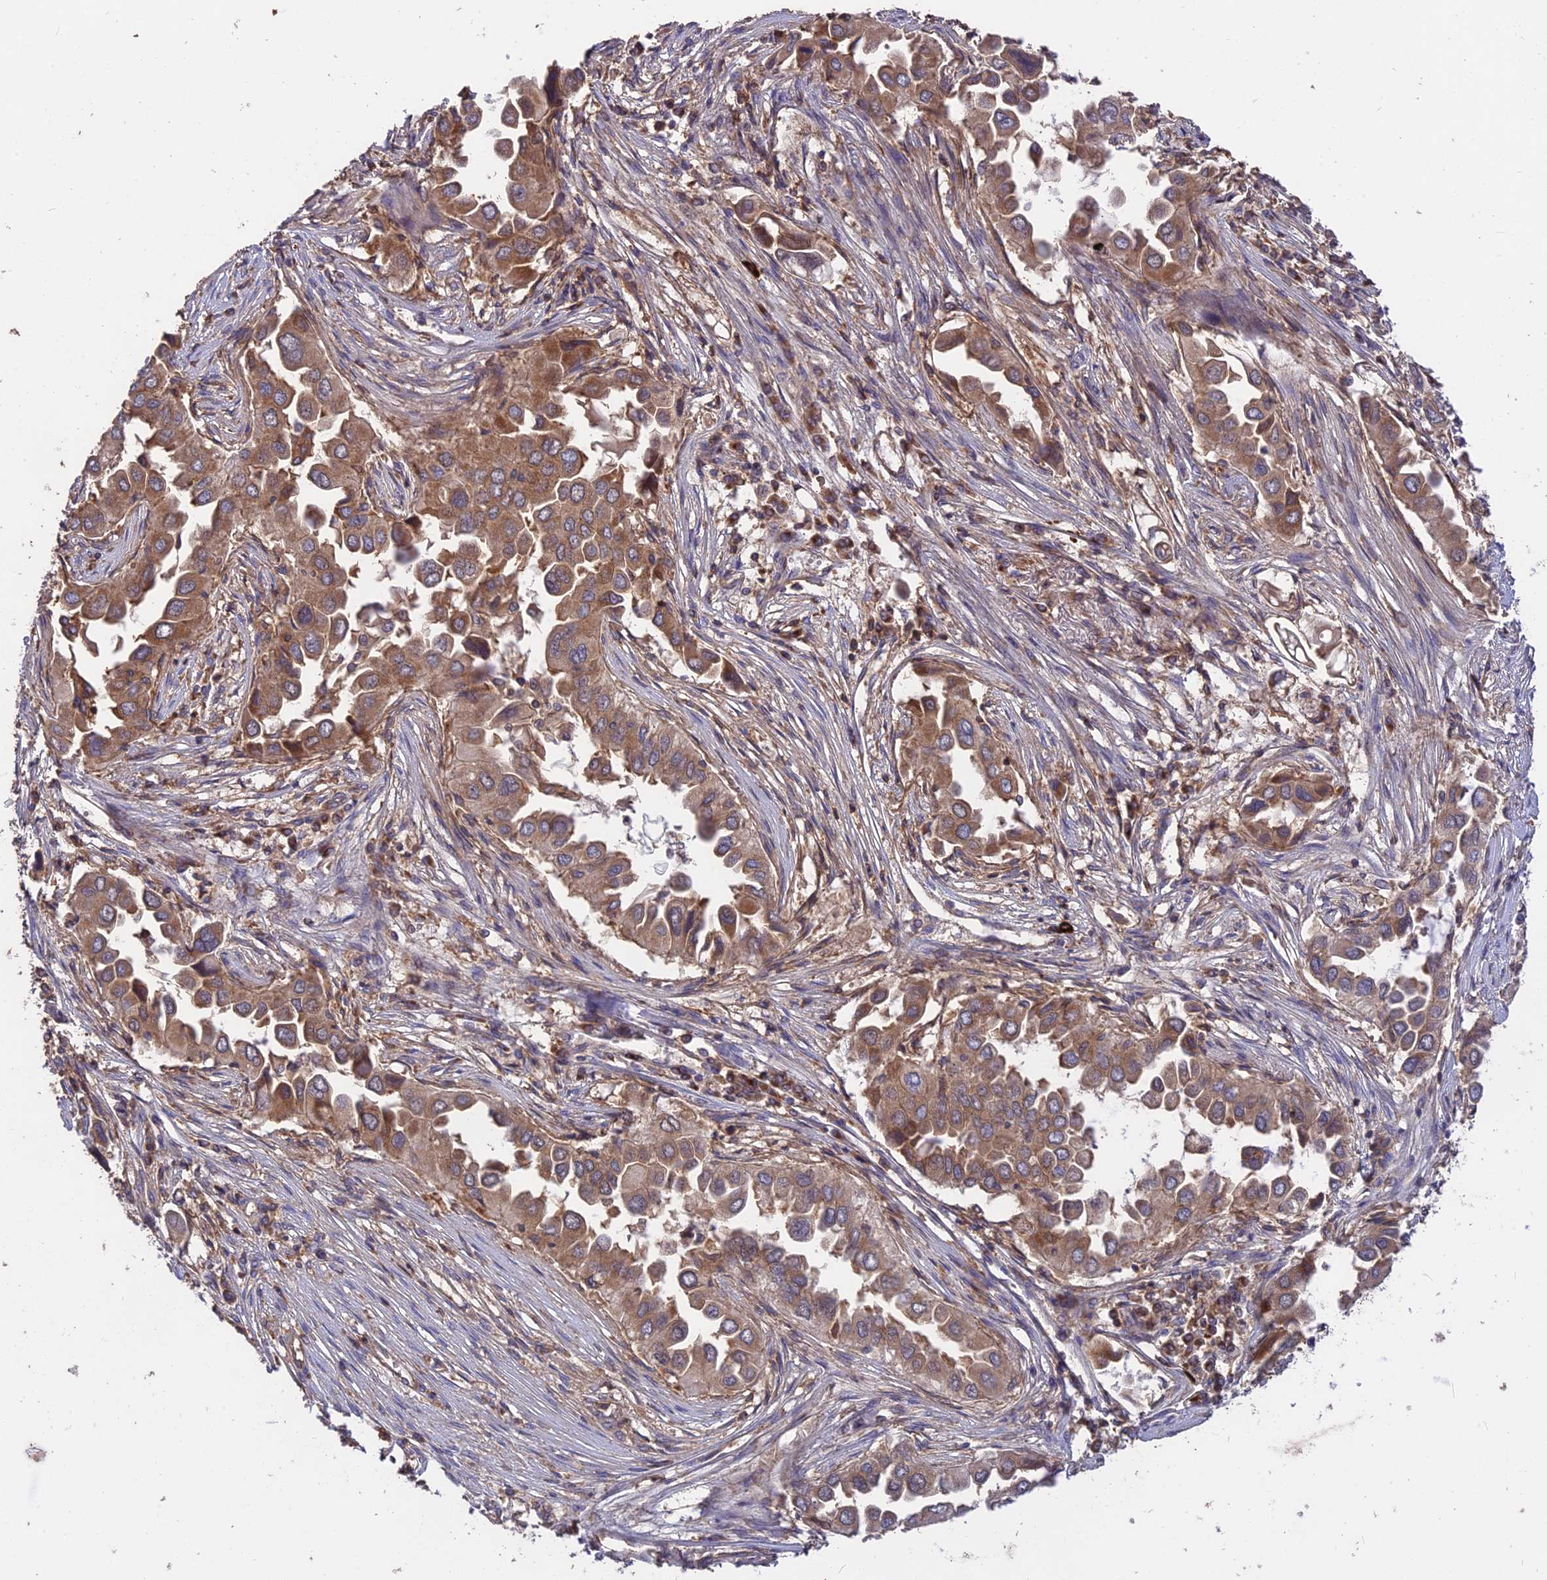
{"staining": {"intensity": "moderate", "quantity": ">75%", "location": "cytoplasmic/membranous"}, "tissue": "lung cancer", "cell_type": "Tumor cells", "image_type": "cancer", "snomed": [{"axis": "morphology", "description": "Adenocarcinoma, NOS"}, {"axis": "topography", "description": "Lung"}], "caption": "A high-resolution photomicrograph shows immunohistochemistry staining of adenocarcinoma (lung), which demonstrates moderate cytoplasmic/membranous expression in approximately >75% of tumor cells.", "gene": "NUDT8", "patient": {"sex": "female", "age": 76}}